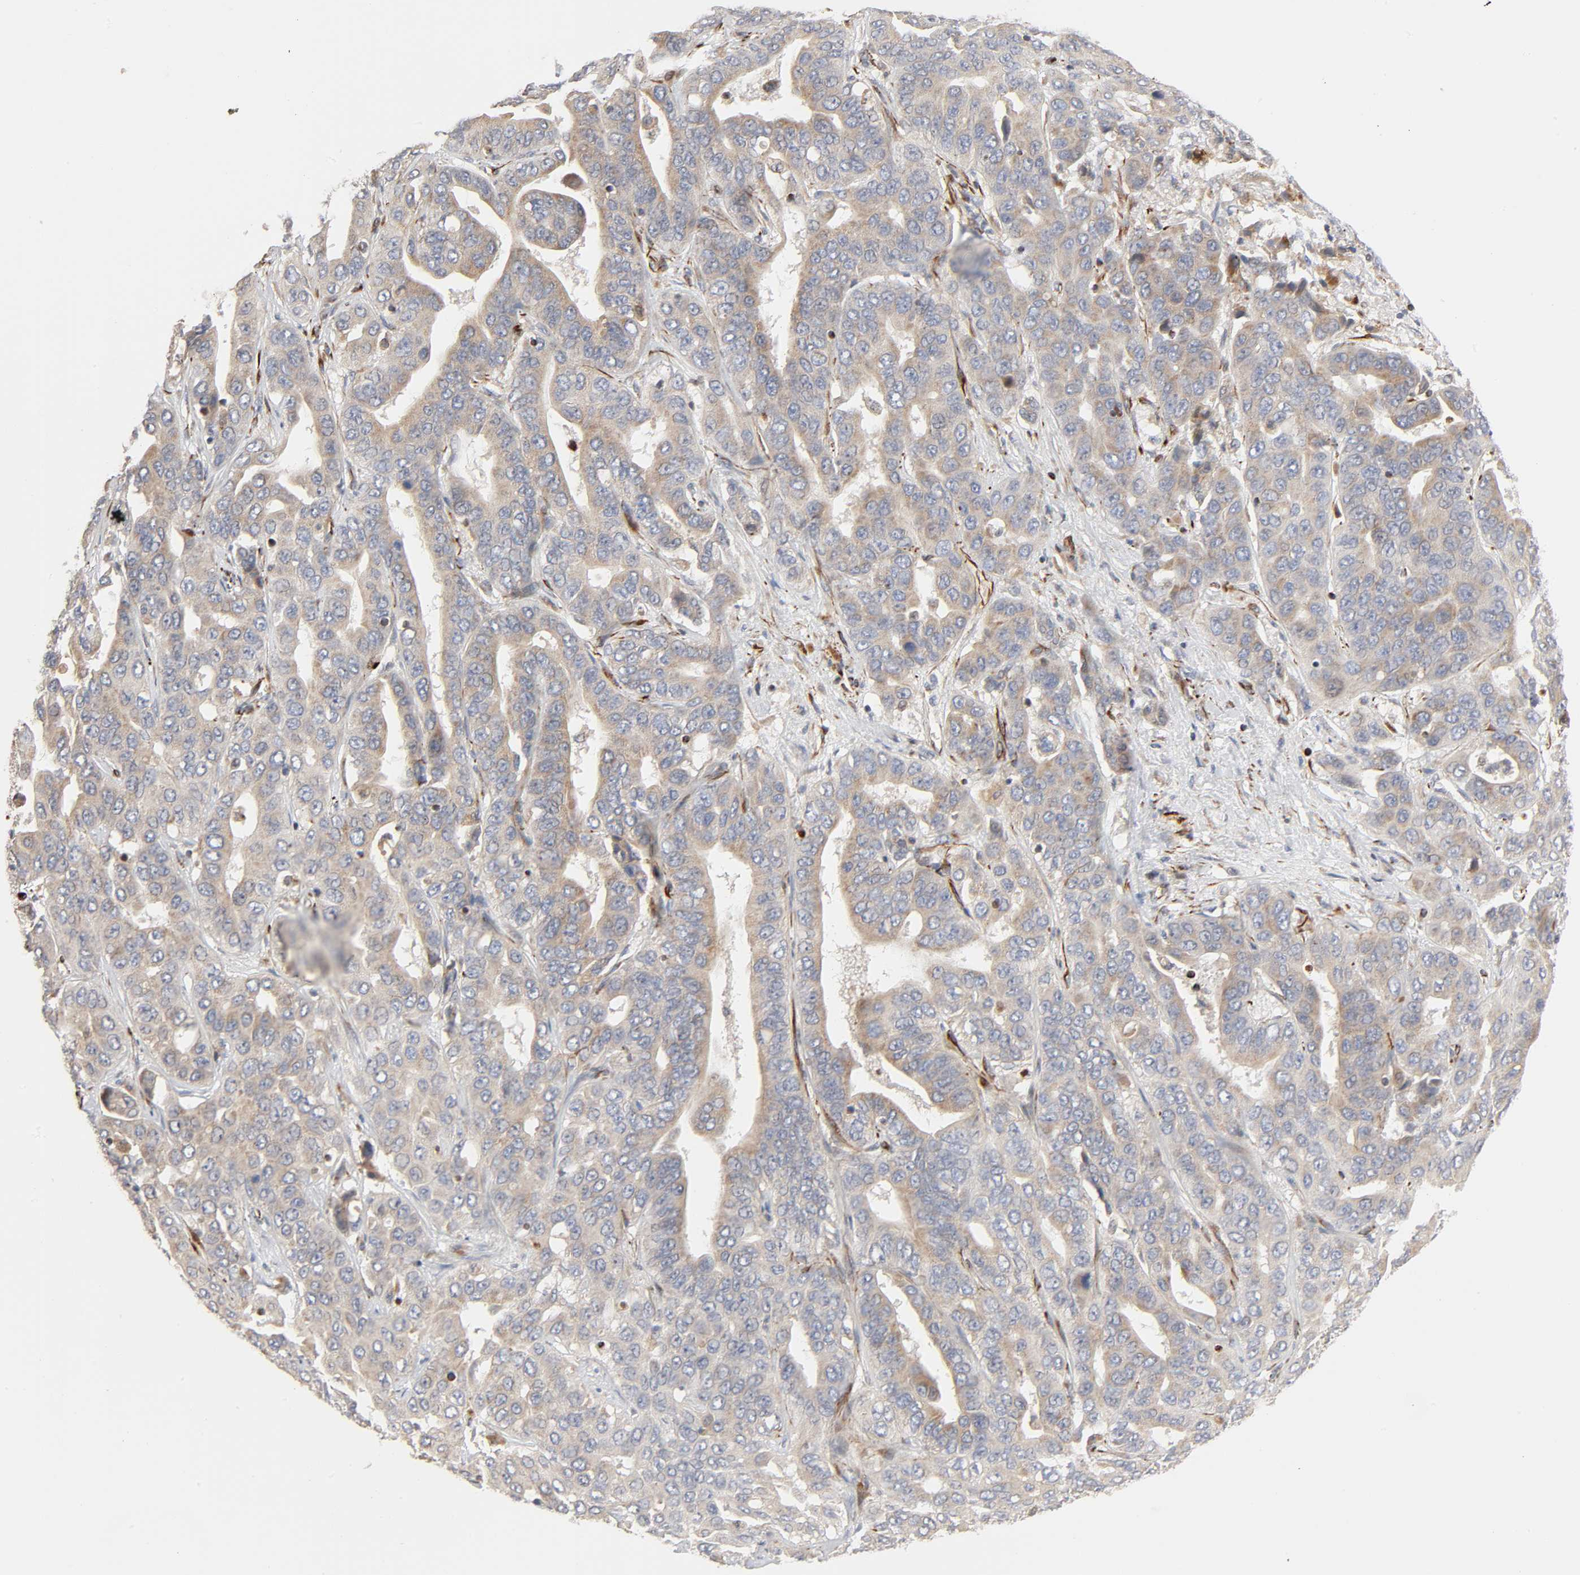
{"staining": {"intensity": "moderate", "quantity": ">75%", "location": "cytoplasmic/membranous"}, "tissue": "liver cancer", "cell_type": "Tumor cells", "image_type": "cancer", "snomed": [{"axis": "morphology", "description": "Cholangiocarcinoma"}, {"axis": "topography", "description": "Liver"}], "caption": "Cholangiocarcinoma (liver) was stained to show a protein in brown. There is medium levels of moderate cytoplasmic/membranous positivity in approximately >75% of tumor cells. The protein is shown in brown color, while the nuclei are stained blue.", "gene": "FAM118A", "patient": {"sex": "female", "age": 52}}